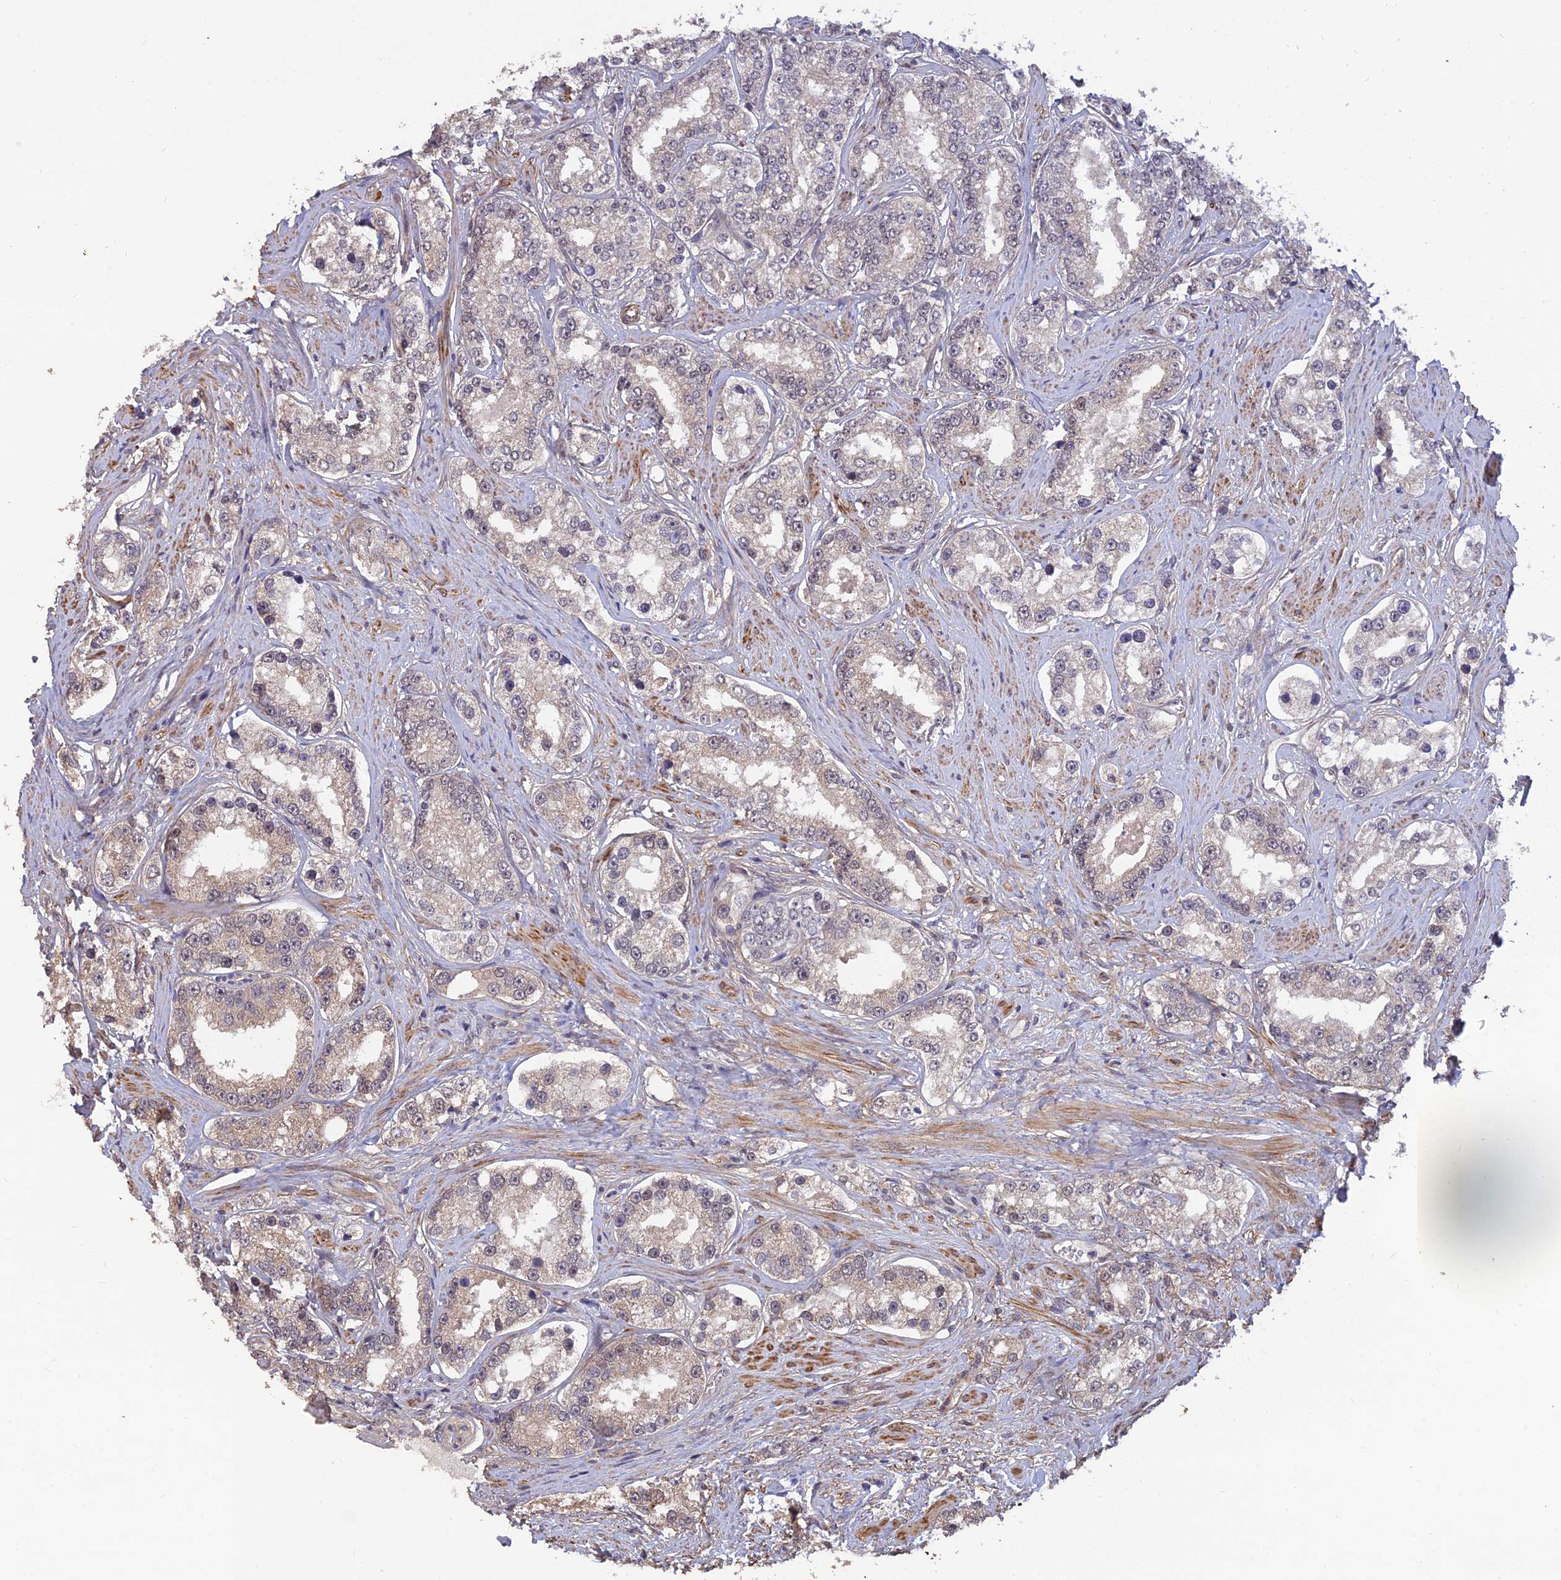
{"staining": {"intensity": "moderate", "quantity": "<25%", "location": "cytoplasmic/membranous"}, "tissue": "prostate cancer", "cell_type": "Tumor cells", "image_type": "cancer", "snomed": [{"axis": "morphology", "description": "Normal tissue, NOS"}, {"axis": "morphology", "description": "Adenocarcinoma, High grade"}, {"axis": "topography", "description": "Prostate"}], "caption": "Immunohistochemistry (IHC) staining of prostate adenocarcinoma (high-grade), which demonstrates low levels of moderate cytoplasmic/membranous staining in about <25% of tumor cells indicating moderate cytoplasmic/membranous protein staining. The staining was performed using DAB (3,3'-diaminobenzidine) (brown) for protein detection and nuclei were counterstained in hematoxylin (blue).", "gene": "PAGR1", "patient": {"sex": "male", "age": 83}}